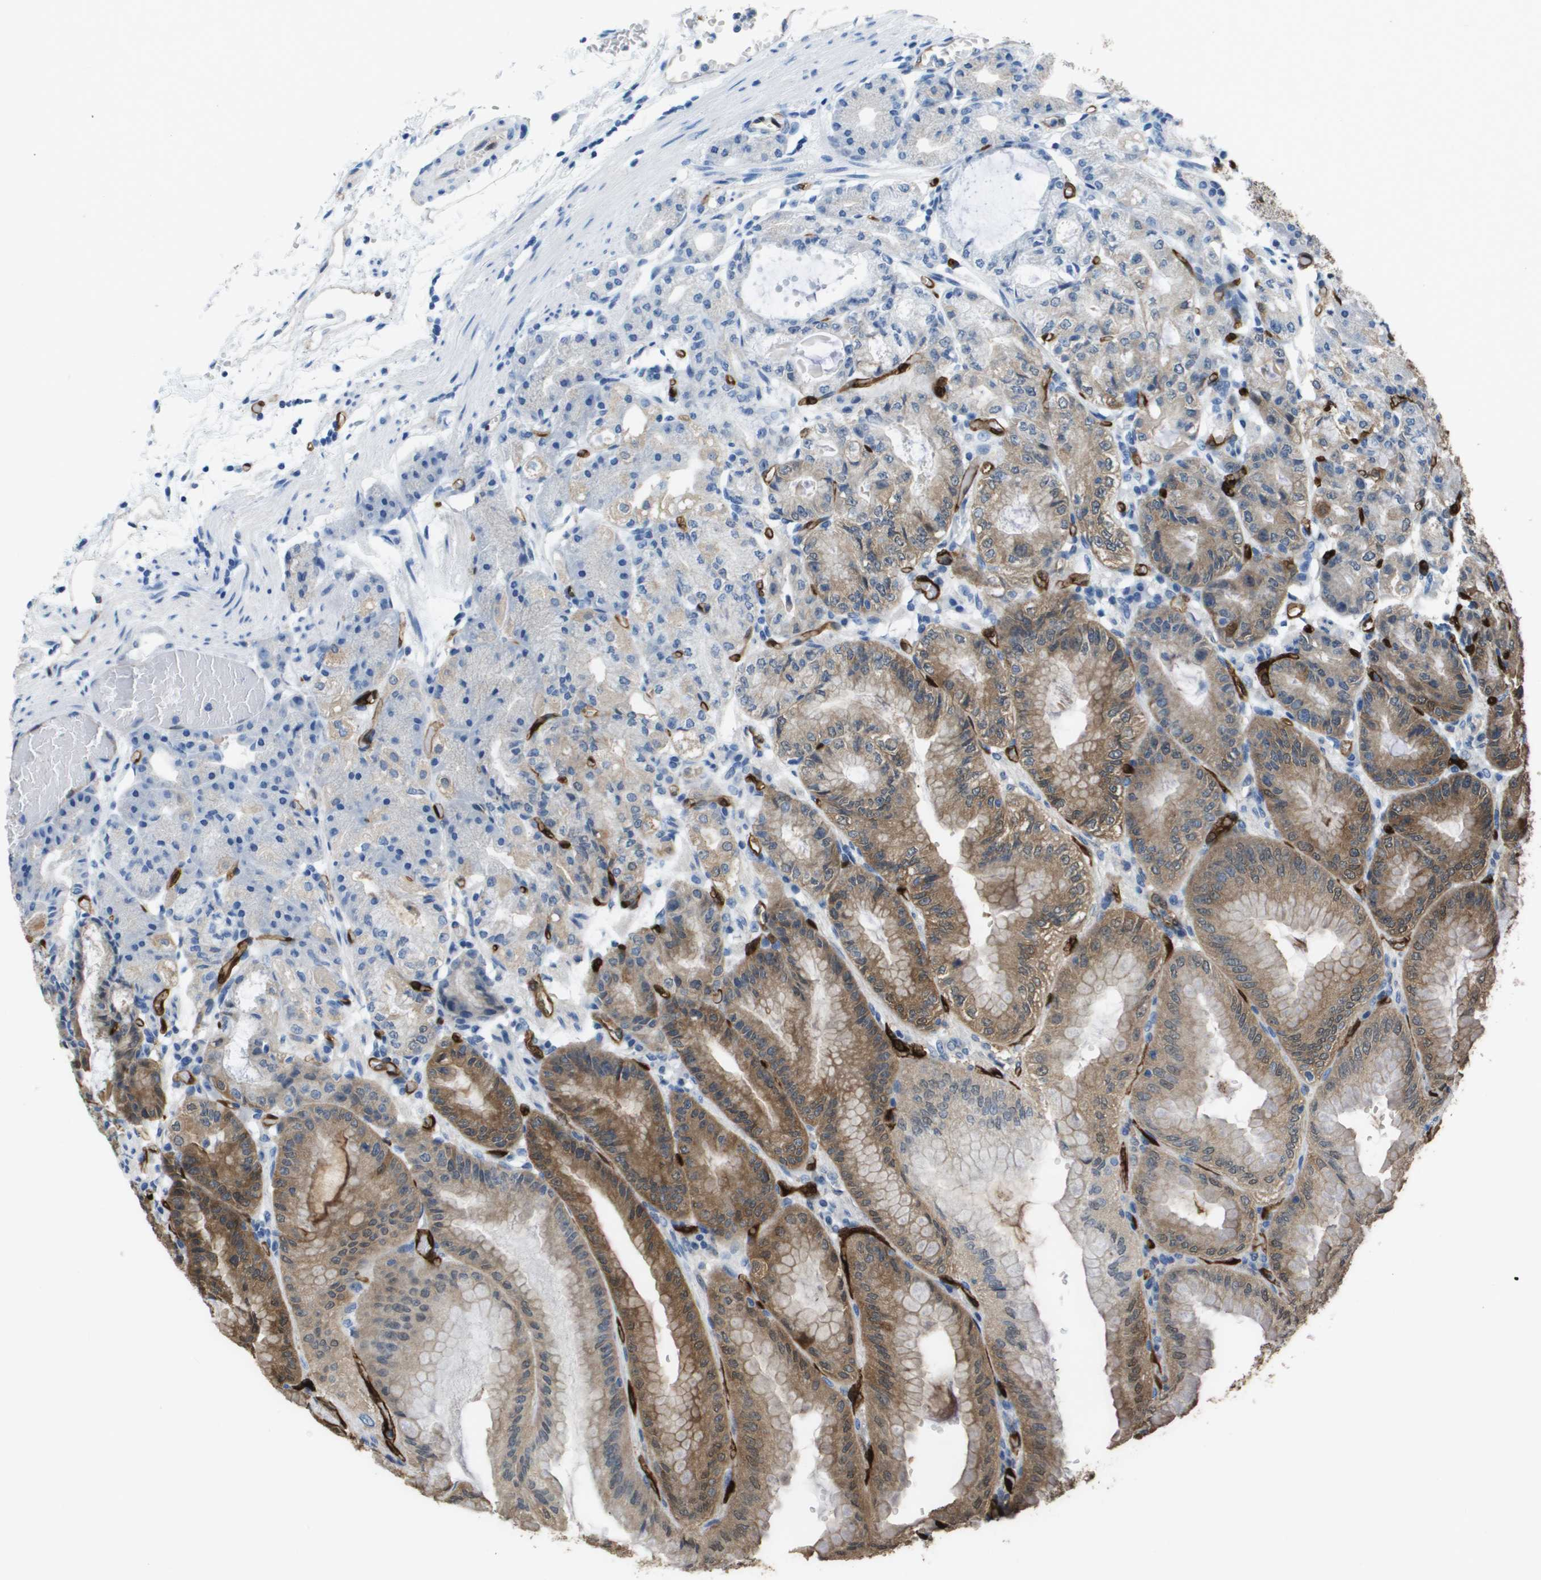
{"staining": {"intensity": "moderate", "quantity": "25%-75%", "location": "cytoplasmic/membranous"}, "tissue": "stomach", "cell_type": "Glandular cells", "image_type": "normal", "snomed": [{"axis": "morphology", "description": "Normal tissue, NOS"}, {"axis": "topography", "description": "Stomach, lower"}], "caption": "This photomicrograph reveals unremarkable stomach stained with IHC to label a protein in brown. The cytoplasmic/membranous of glandular cells show moderate positivity for the protein. Nuclei are counter-stained blue.", "gene": "FABP5", "patient": {"sex": "male", "age": 71}}